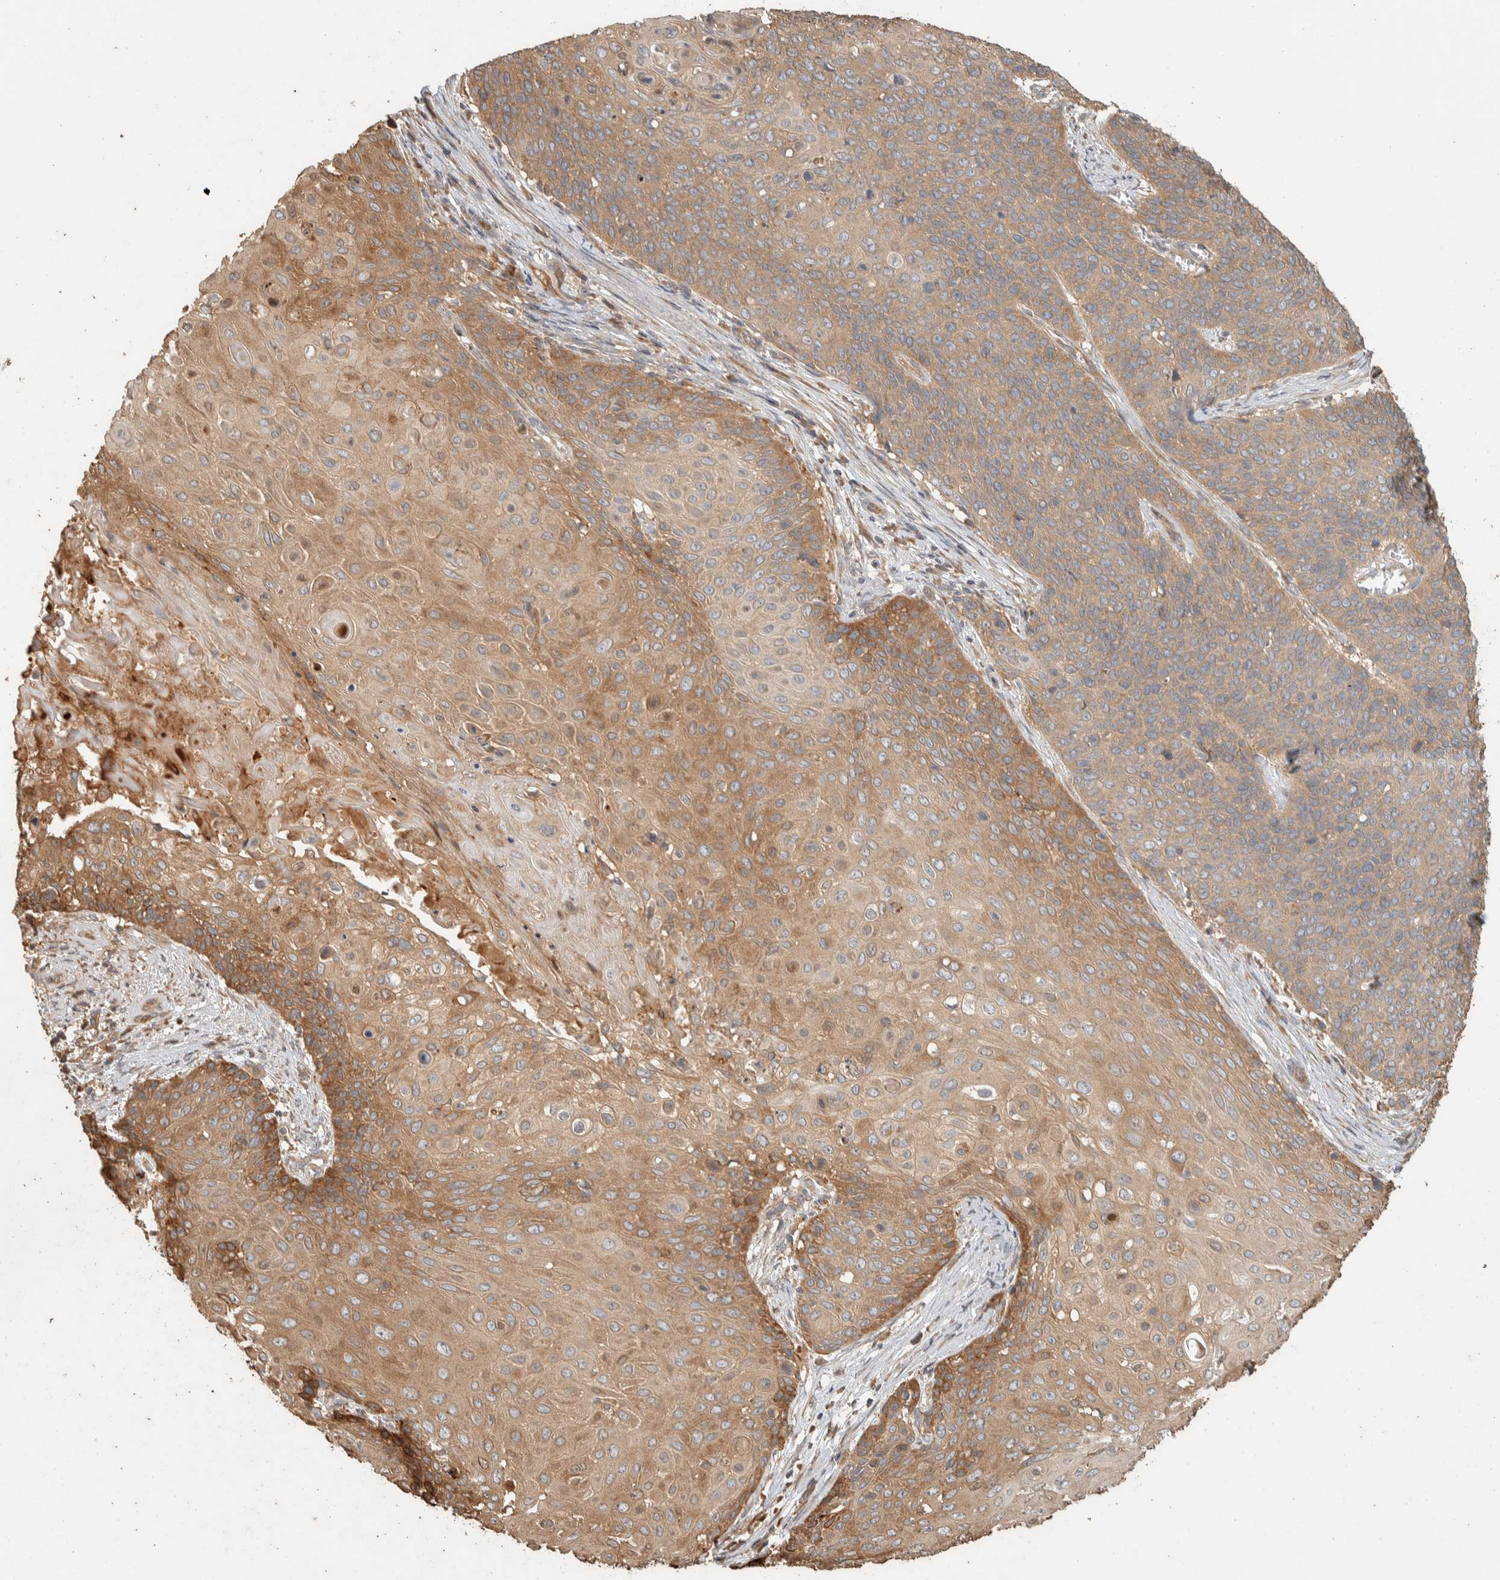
{"staining": {"intensity": "moderate", "quantity": ">75%", "location": "cytoplasmic/membranous"}, "tissue": "cervical cancer", "cell_type": "Tumor cells", "image_type": "cancer", "snomed": [{"axis": "morphology", "description": "Squamous cell carcinoma, NOS"}, {"axis": "topography", "description": "Cervix"}], "caption": "A histopathology image of cervical squamous cell carcinoma stained for a protein displays moderate cytoplasmic/membranous brown staining in tumor cells.", "gene": "EXOC7", "patient": {"sex": "female", "age": 39}}